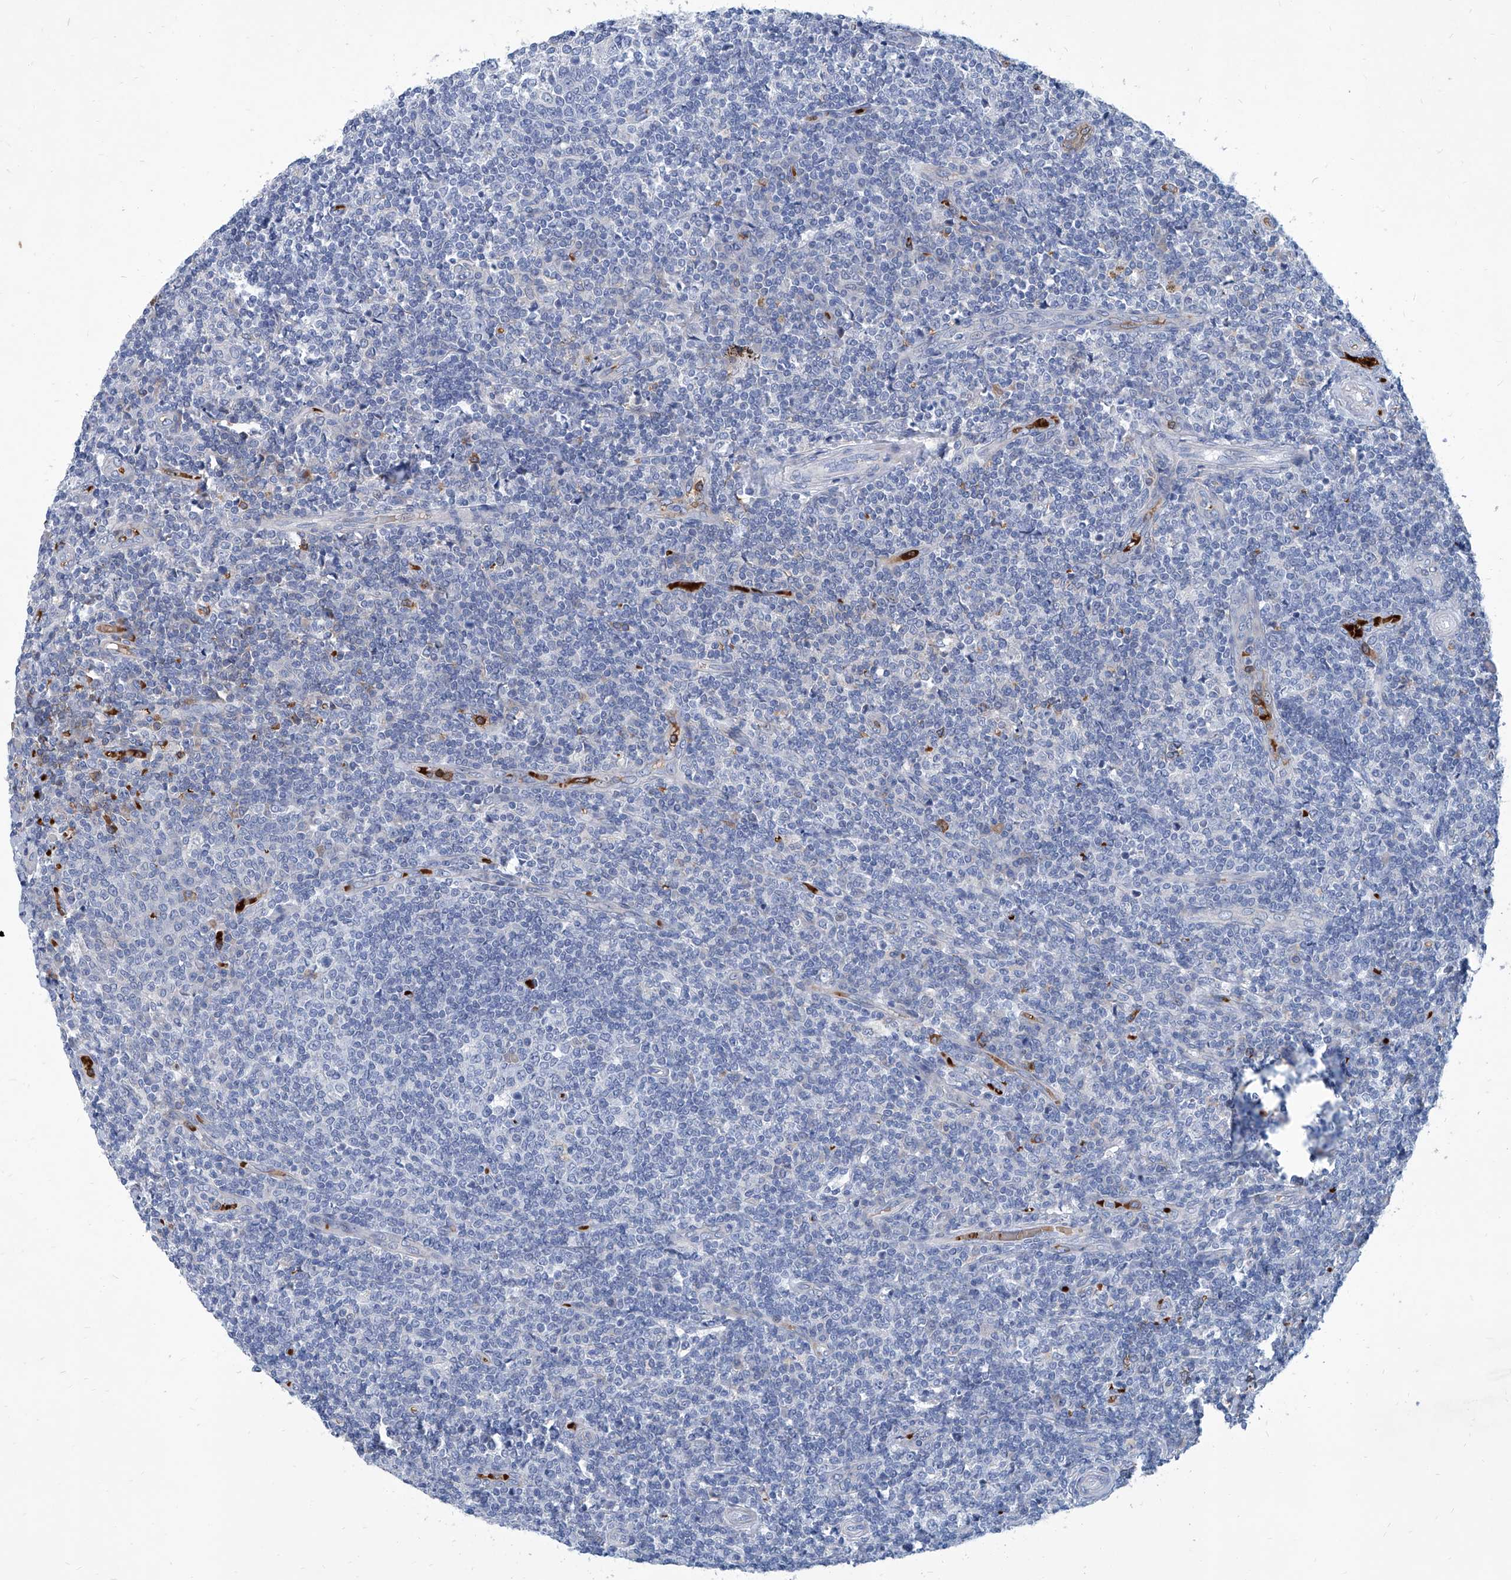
{"staining": {"intensity": "negative", "quantity": "none", "location": "none"}, "tissue": "tonsil", "cell_type": "Germinal center cells", "image_type": "normal", "snomed": [{"axis": "morphology", "description": "Normal tissue, NOS"}, {"axis": "topography", "description": "Tonsil"}], "caption": "DAB (3,3'-diaminobenzidine) immunohistochemical staining of benign human tonsil displays no significant staining in germinal center cells.", "gene": "FPR2", "patient": {"sex": "female", "age": 19}}